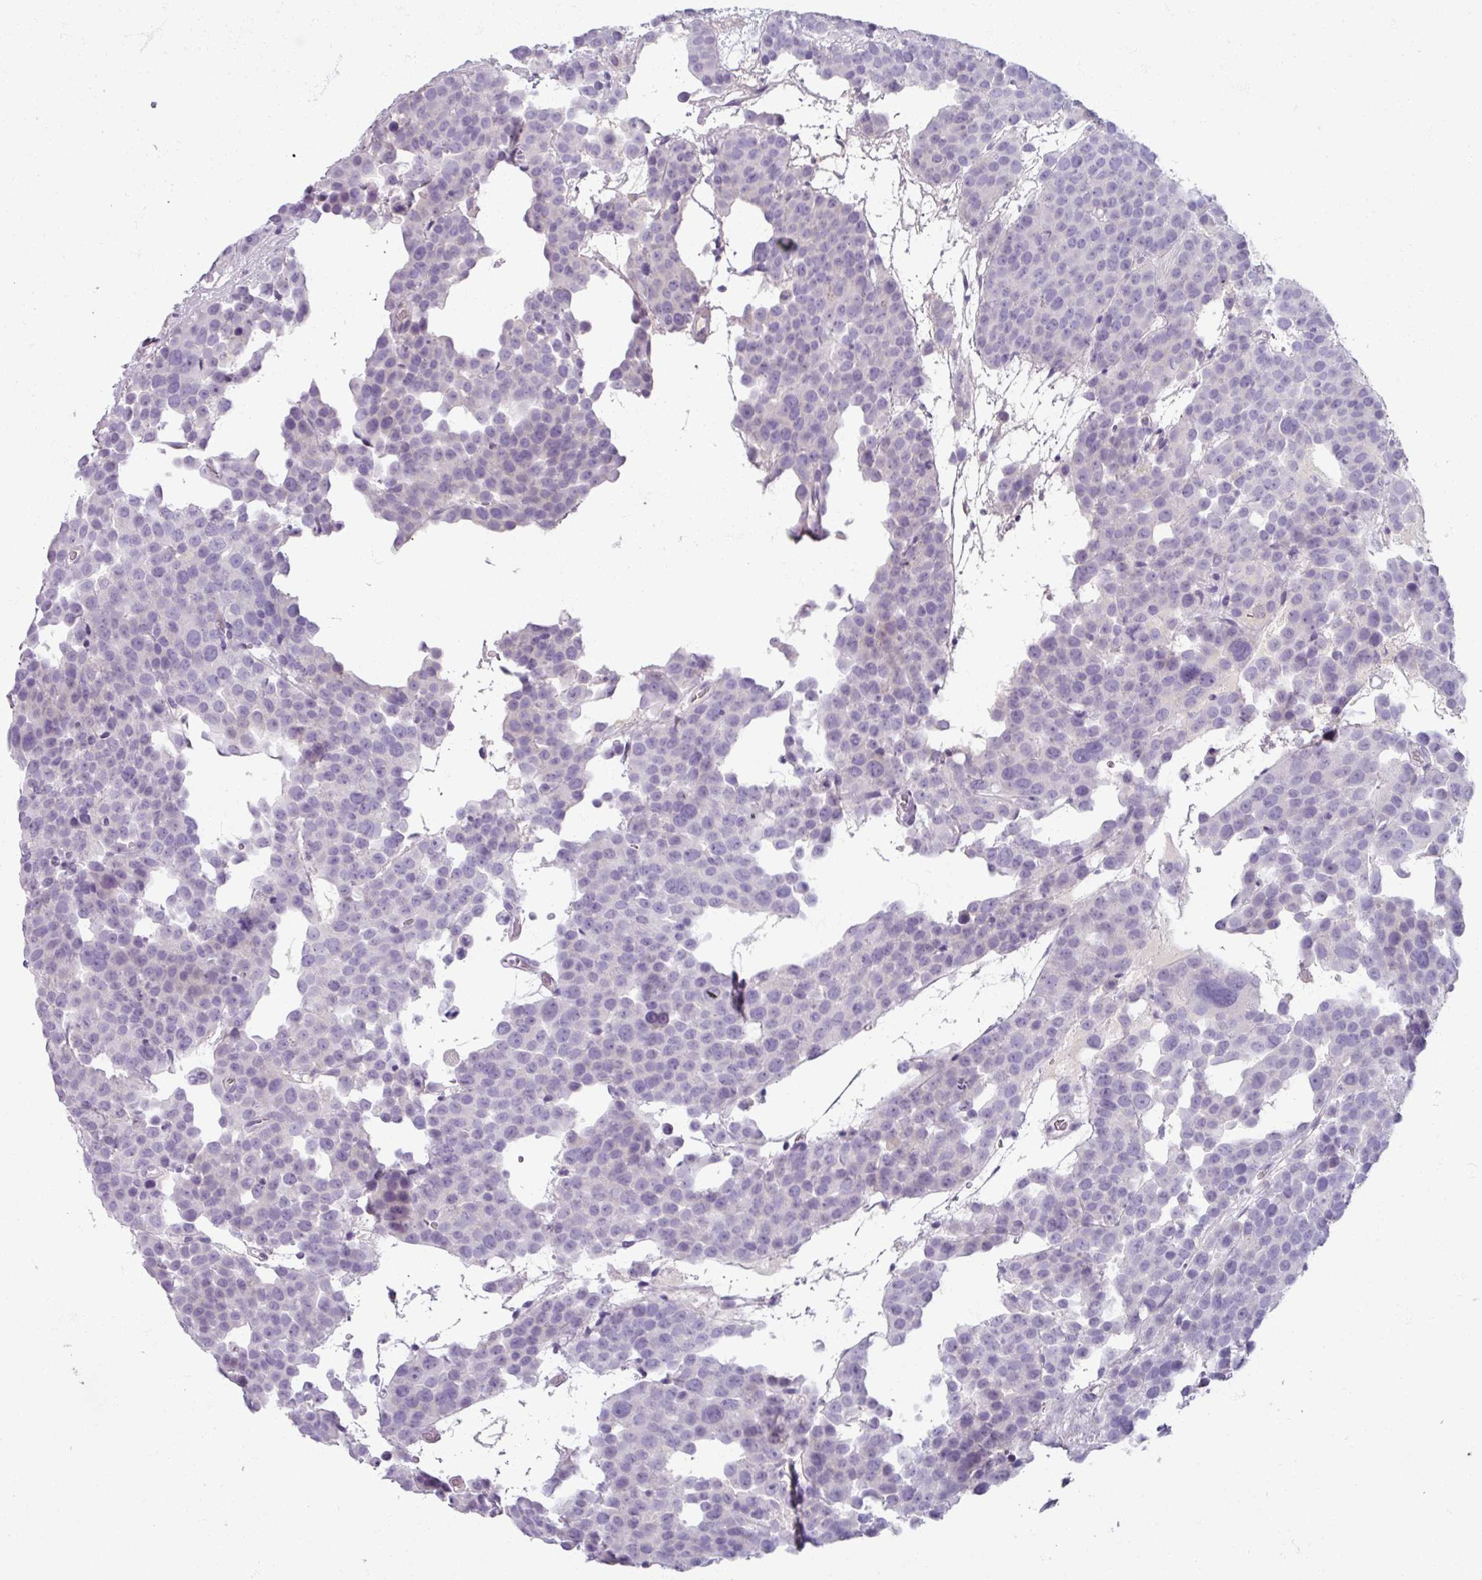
{"staining": {"intensity": "negative", "quantity": "none", "location": "none"}, "tissue": "testis cancer", "cell_type": "Tumor cells", "image_type": "cancer", "snomed": [{"axis": "morphology", "description": "Seminoma, NOS"}, {"axis": "topography", "description": "Testis"}], "caption": "Immunohistochemistry of testis cancer displays no staining in tumor cells.", "gene": "SMIM11", "patient": {"sex": "male", "age": 71}}